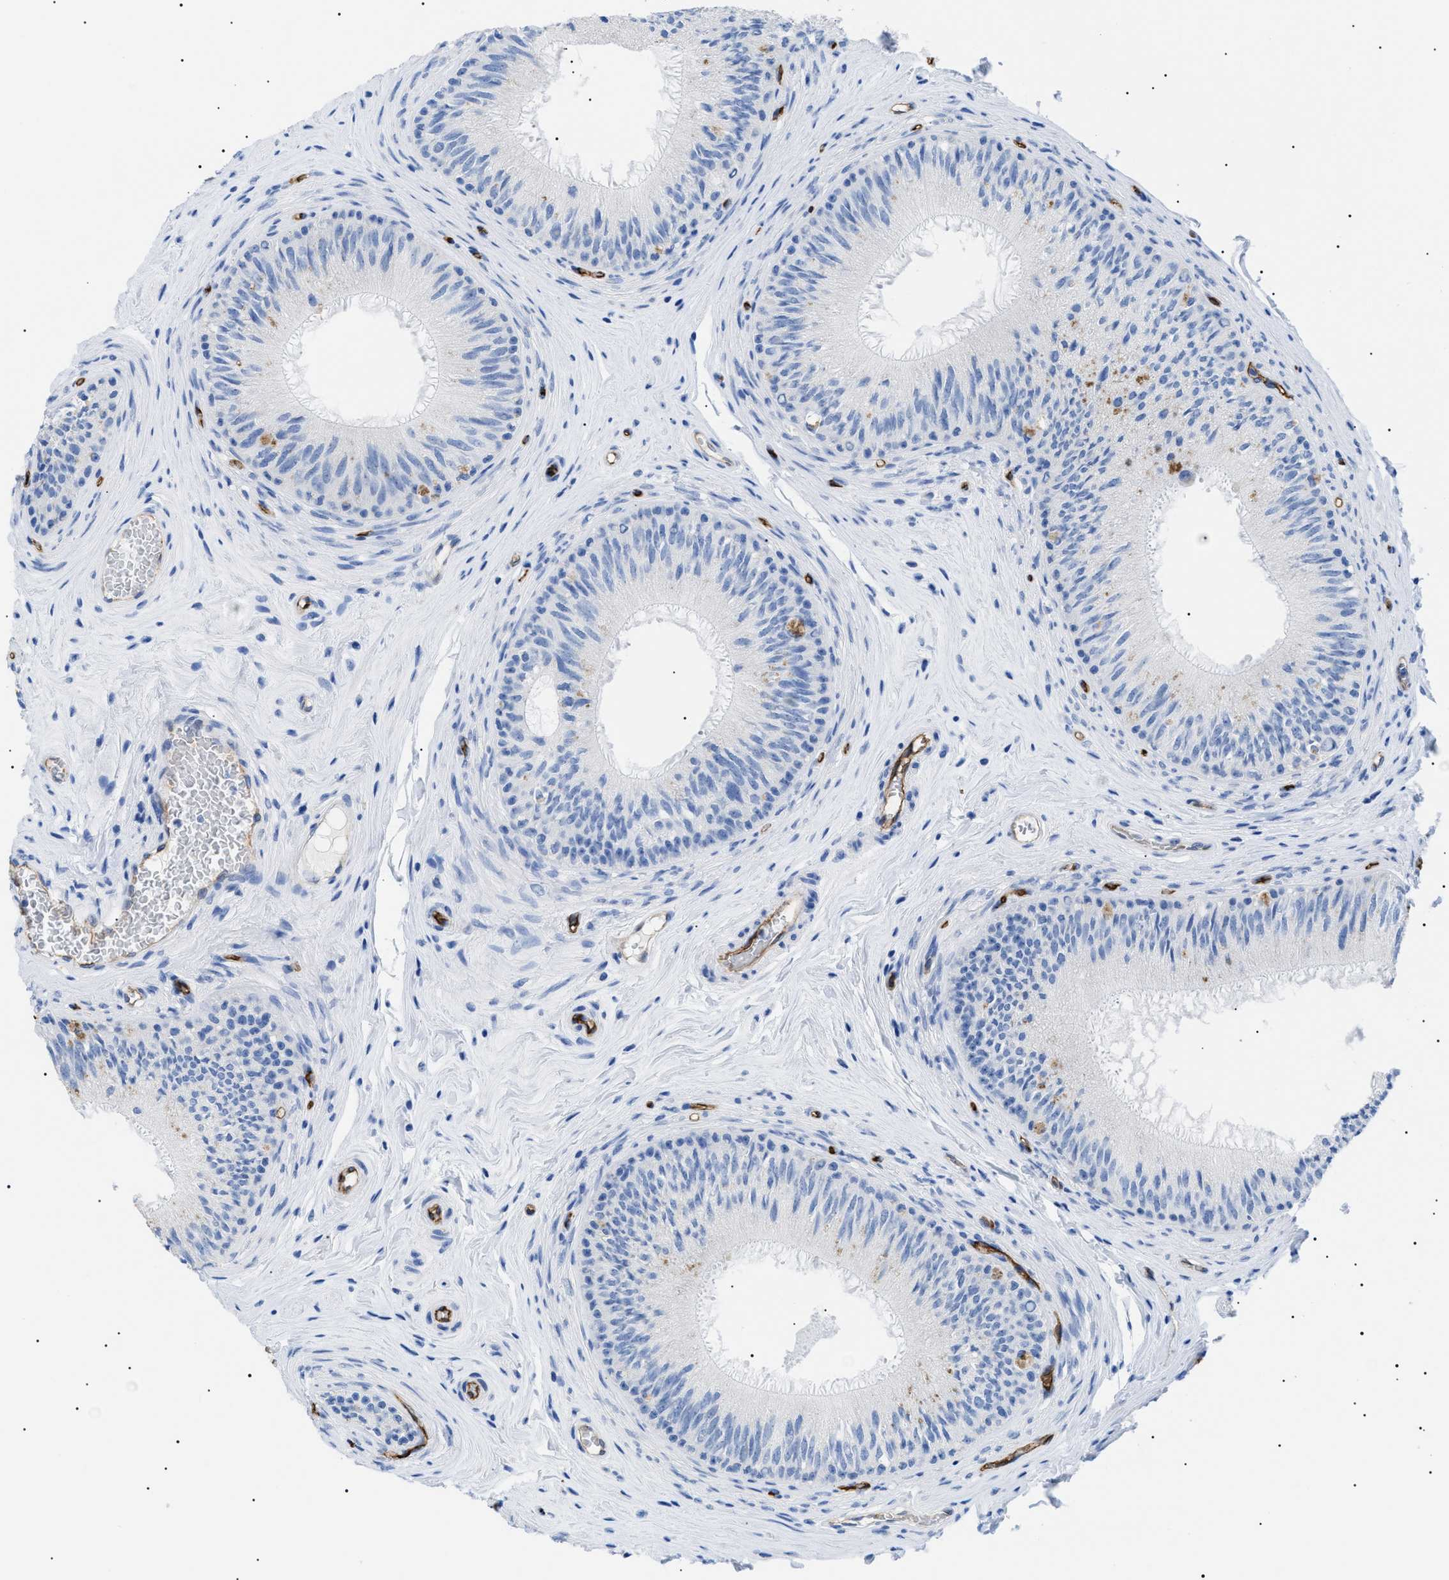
{"staining": {"intensity": "moderate", "quantity": "<25%", "location": "cytoplasmic/membranous"}, "tissue": "epididymis", "cell_type": "Glandular cells", "image_type": "normal", "snomed": [{"axis": "morphology", "description": "Normal tissue, NOS"}, {"axis": "topography", "description": "Testis"}, {"axis": "topography", "description": "Epididymis"}], "caption": "The photomicrograph exhibits immunohistochemical staining of benign epididymis. There is moderate cytoplasmic/membranous expression is present in about <25% of glandular cells. The staining was performed using DAB to visualize the protein expression in brown, while the nuclei were stained in blue with hematoxylin (Magnification: 20x).", "gene": "PODXL", "patient": {"sex": "male", "age": 36}}